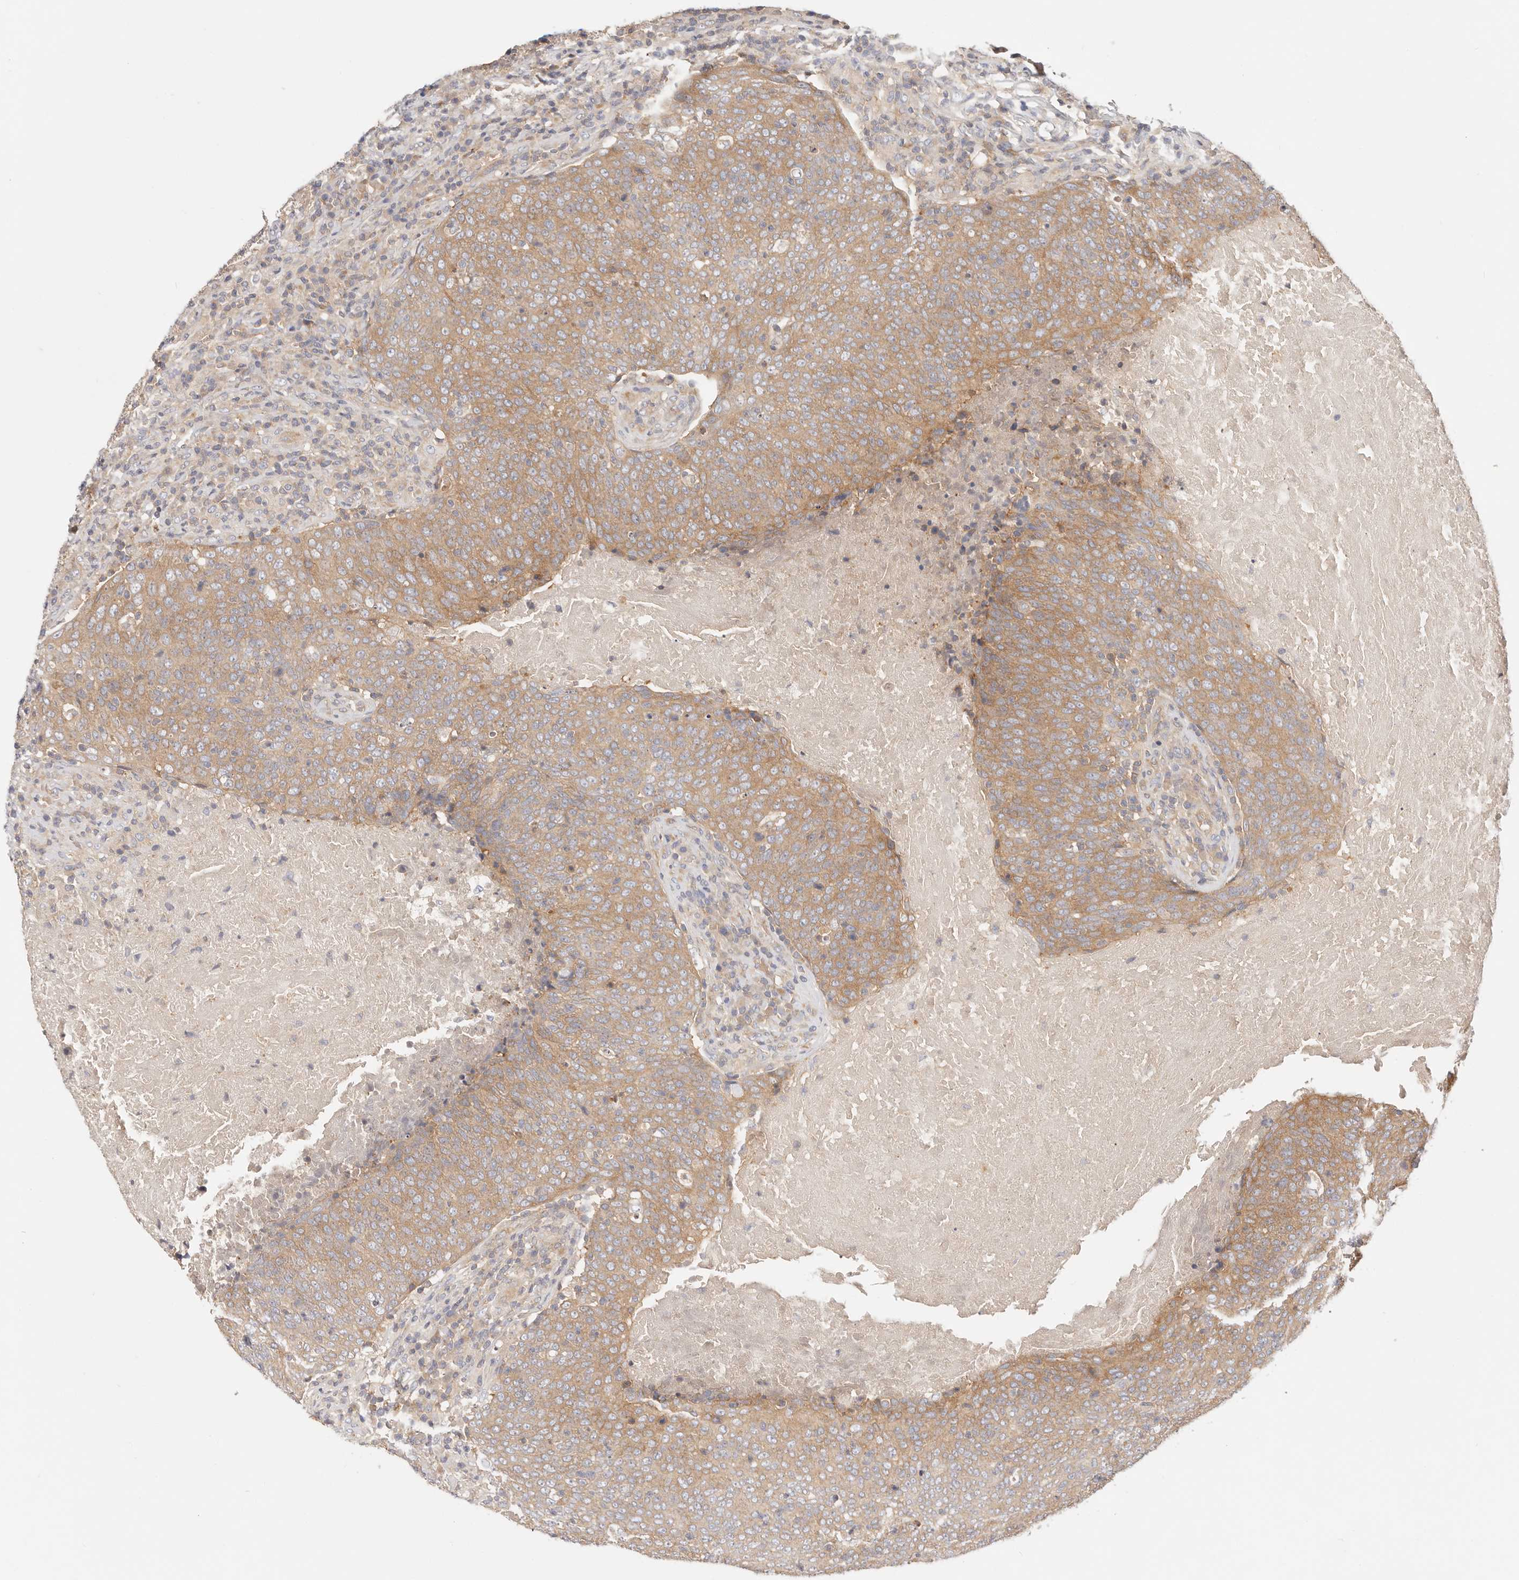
{"staining": {"intensity": "strong", "quantity": "25%-75%", "location": "cytoplasmic/membranous"}, "tissue": "head and neck cancer", "cell_type": "Tumor cells", "image_type": "cancer", "snomed": [{"axis": "morphology", "description": "Squamous cell carcinoma, NOS"}, {"axis": "morphology", "description": "Squamous cell carcinoma, metastatic, NOS"}, {"axis": "topography", "description": "Lymph node"}, {"axis": "topography", "description": "Head-Neck"}], "caption": "Head and neck cancer (metastatic squamous cell carcinoma) tissue shows strong cytoplasmic/membranous expression in approximately 25%-75% of tumor cells (DAB (3,3'-diaminobenzidine) = brown stain, brightfield microscopy at high magnification).", "gene": "KCMF1", "patient": {"sex": "male", "age": 62}}